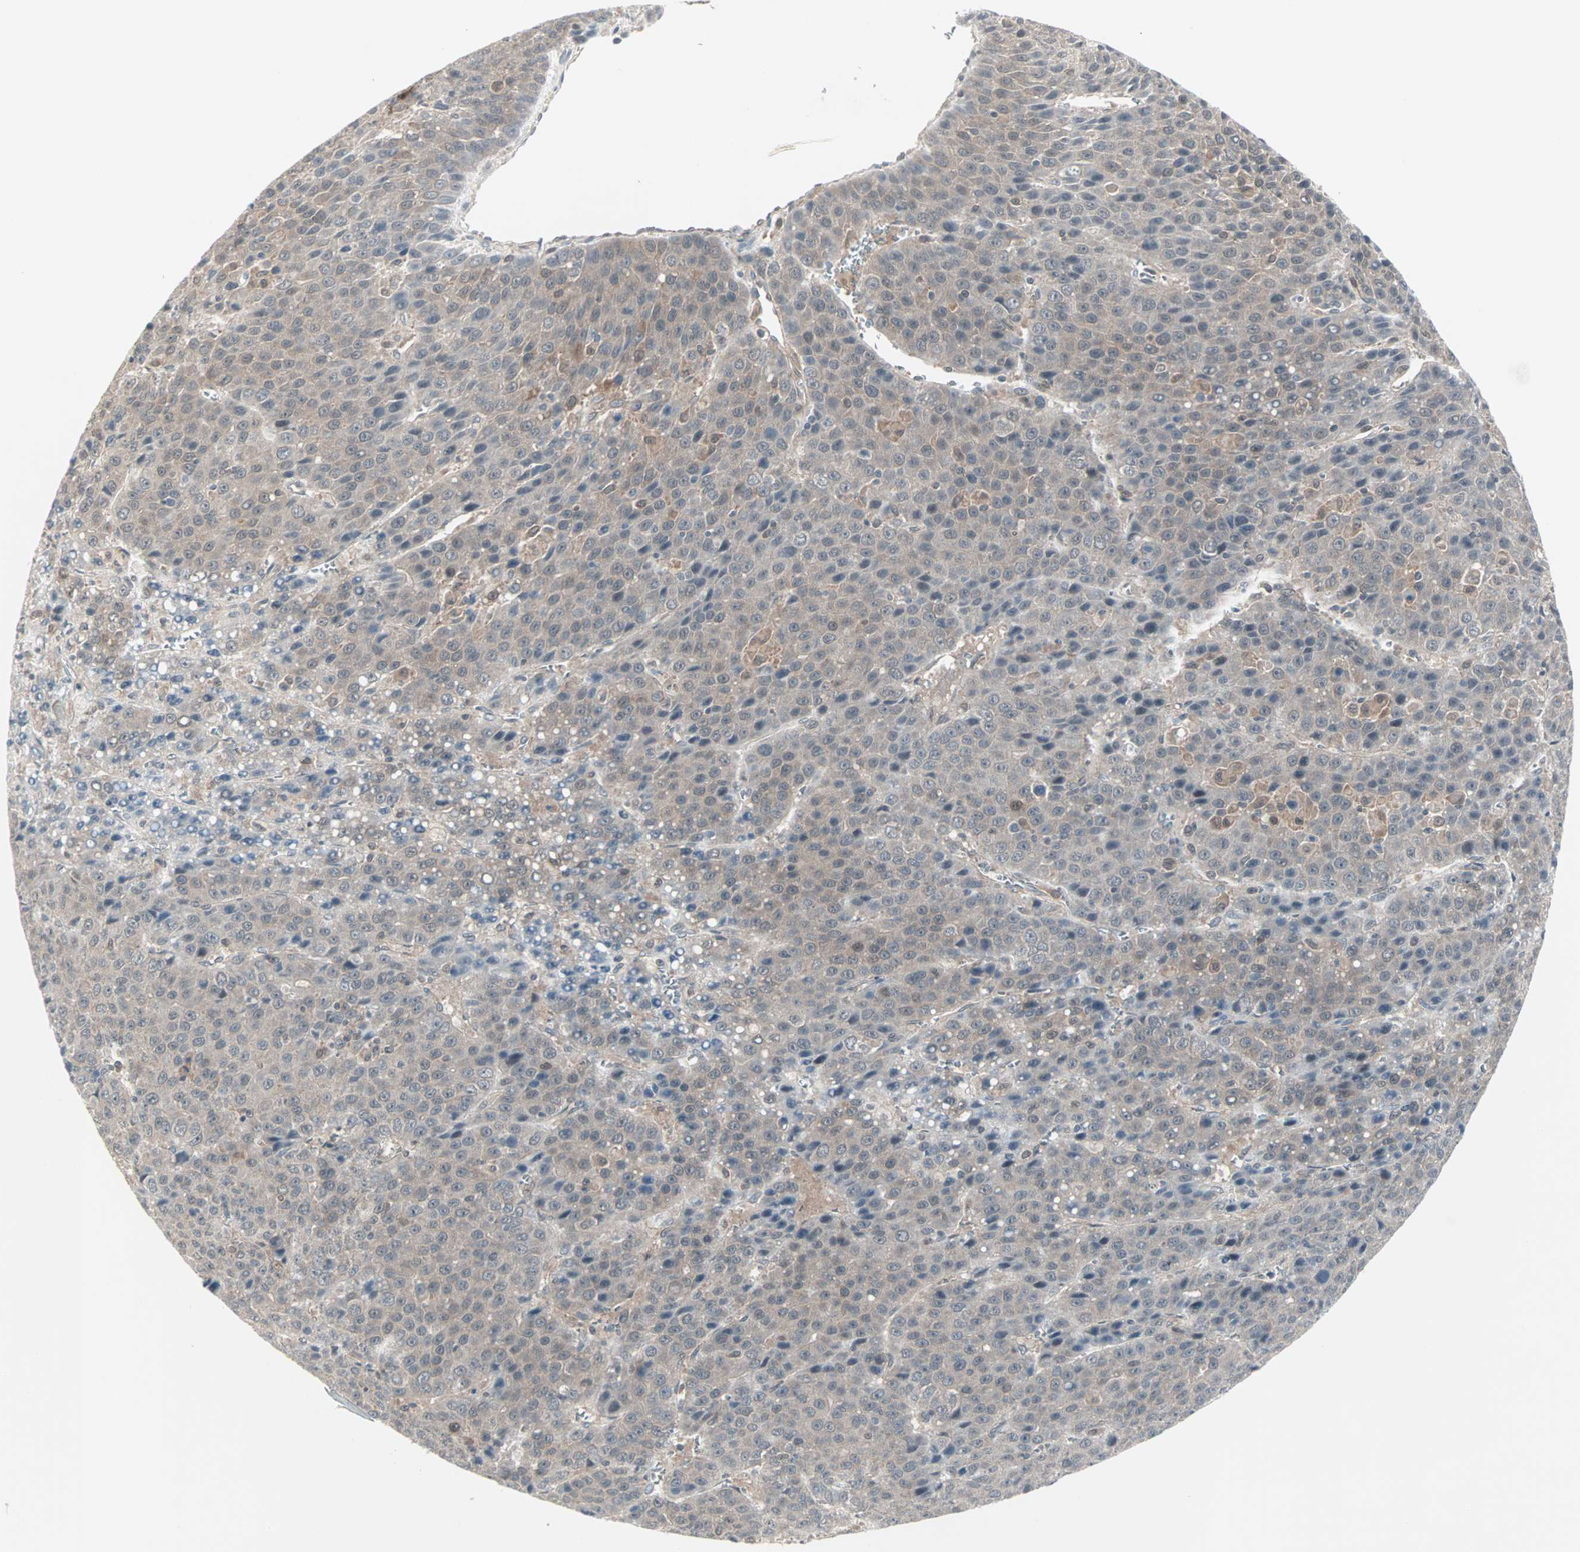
{"staining": {"intensity": "weak", "quantity": "25%-75%", "location": "cytoplasmic/membranous"}, "tissue": "liver cancer", "cell_type": "Tumor cells", "image_type": "cancer", "snomed": [{"axis": "morphology", "description": "Carcinoma, Hepatocellular, NOS"}, {"axis": "topography", "description": "Liver"}], "caption": "A micrograph of liver cancer (hepatocellular carcinoma) stained for a protein displays weak cytoplasmic/membranous brown staining in tumor cells.", "gene": "PTPA", "patient": {"sex": "female", "age": 53}}